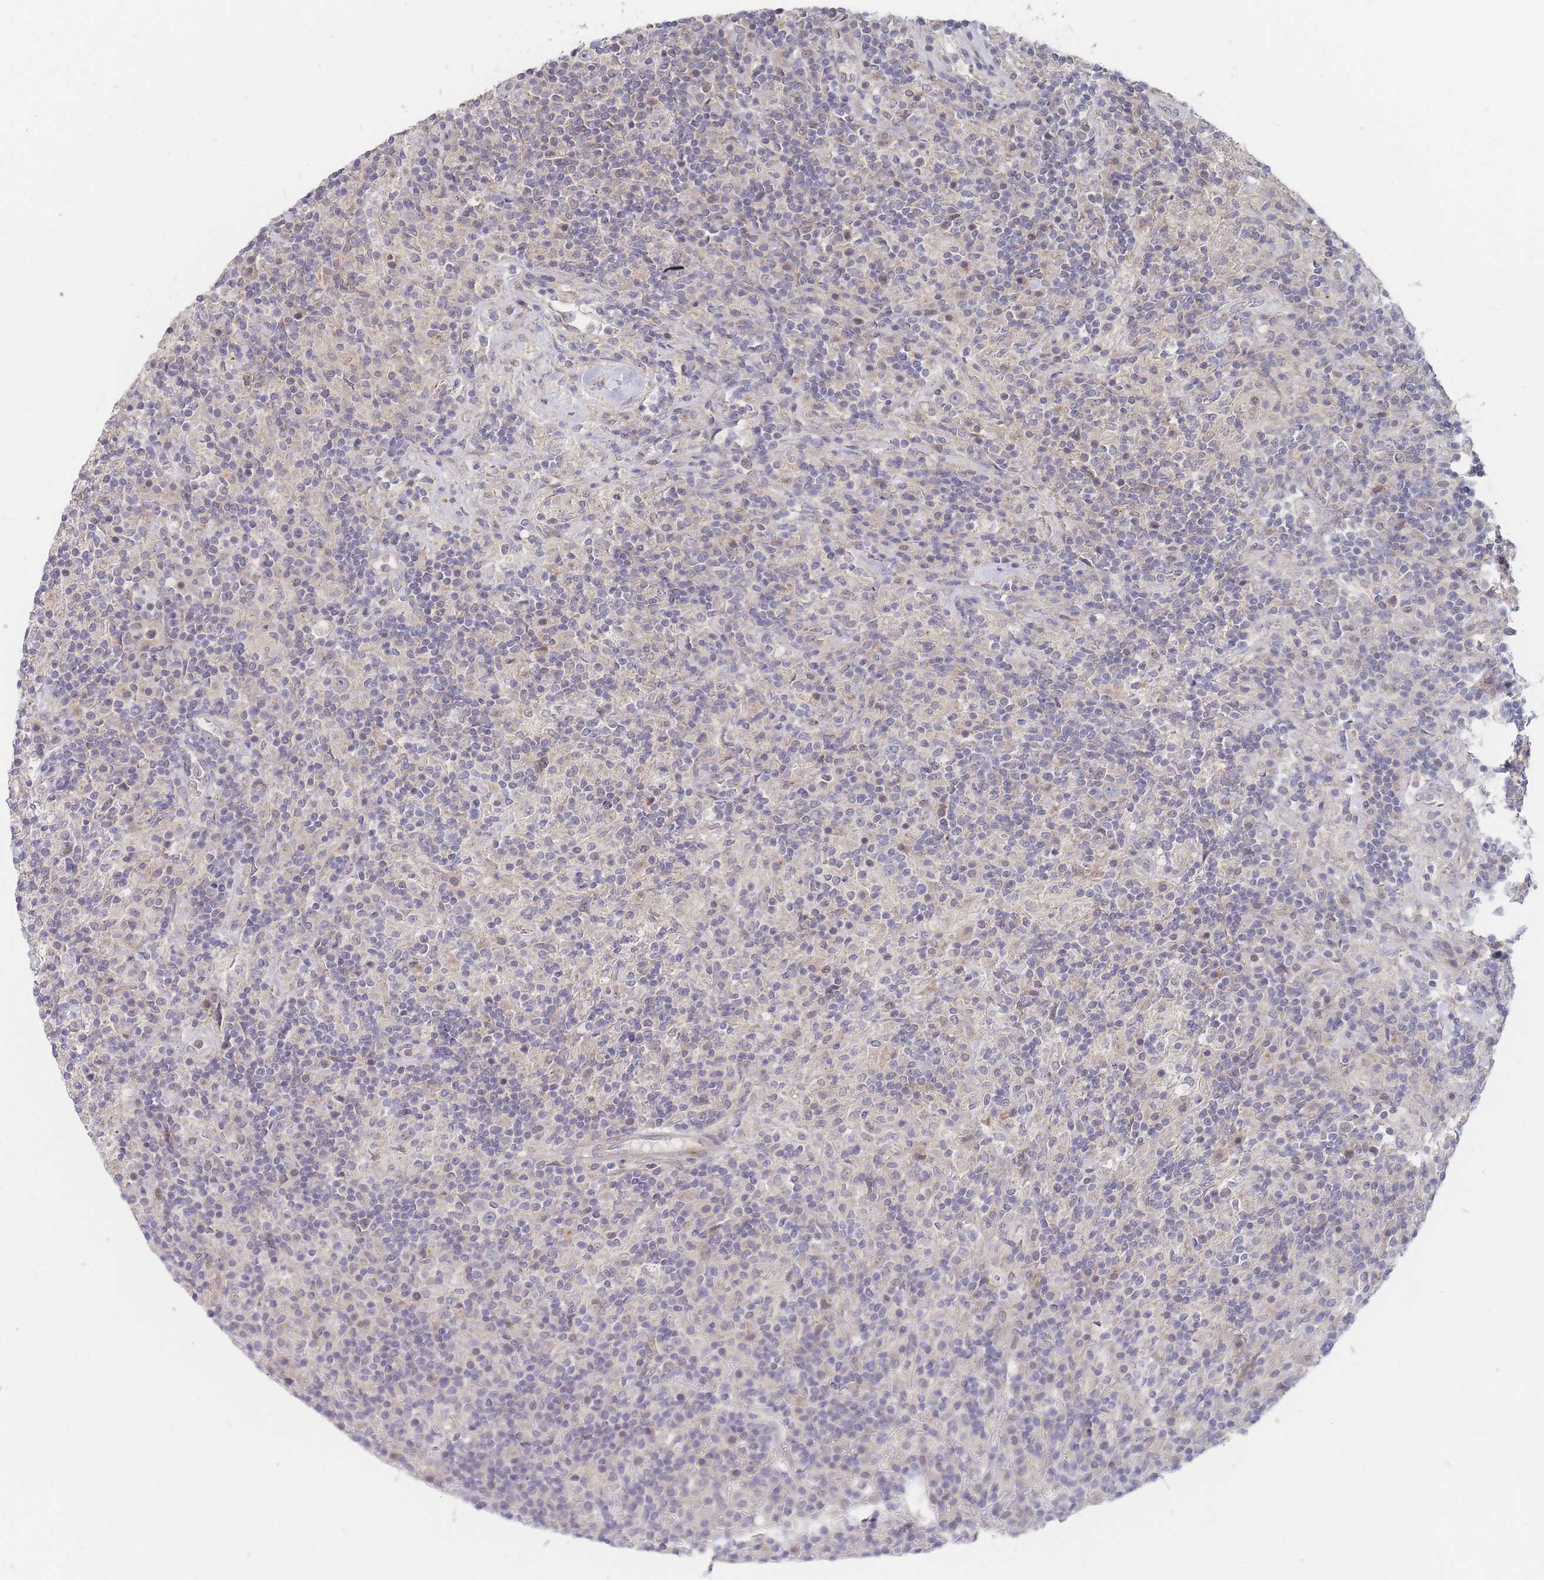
{"staining": {"intensity": "negative", "quantity": "none", "location": "none"}, "tissue": "lymphoma", "cell_type": "Tumor cells", "image_type": "cancer", "snomed": [{"axis": "morphology", "description": "Hodgkin's disease, NOS"}, {"axis": "topography", "description": "Lymph node"}], "caption": "DAB (3,3'-diaminobenzidine) immunohistochemical staining of Hodgkin's disease exhibits no significant expression in tumor cells.", "gene": "SLC35F5", "patient": {"sex": "male", "age": 70}}